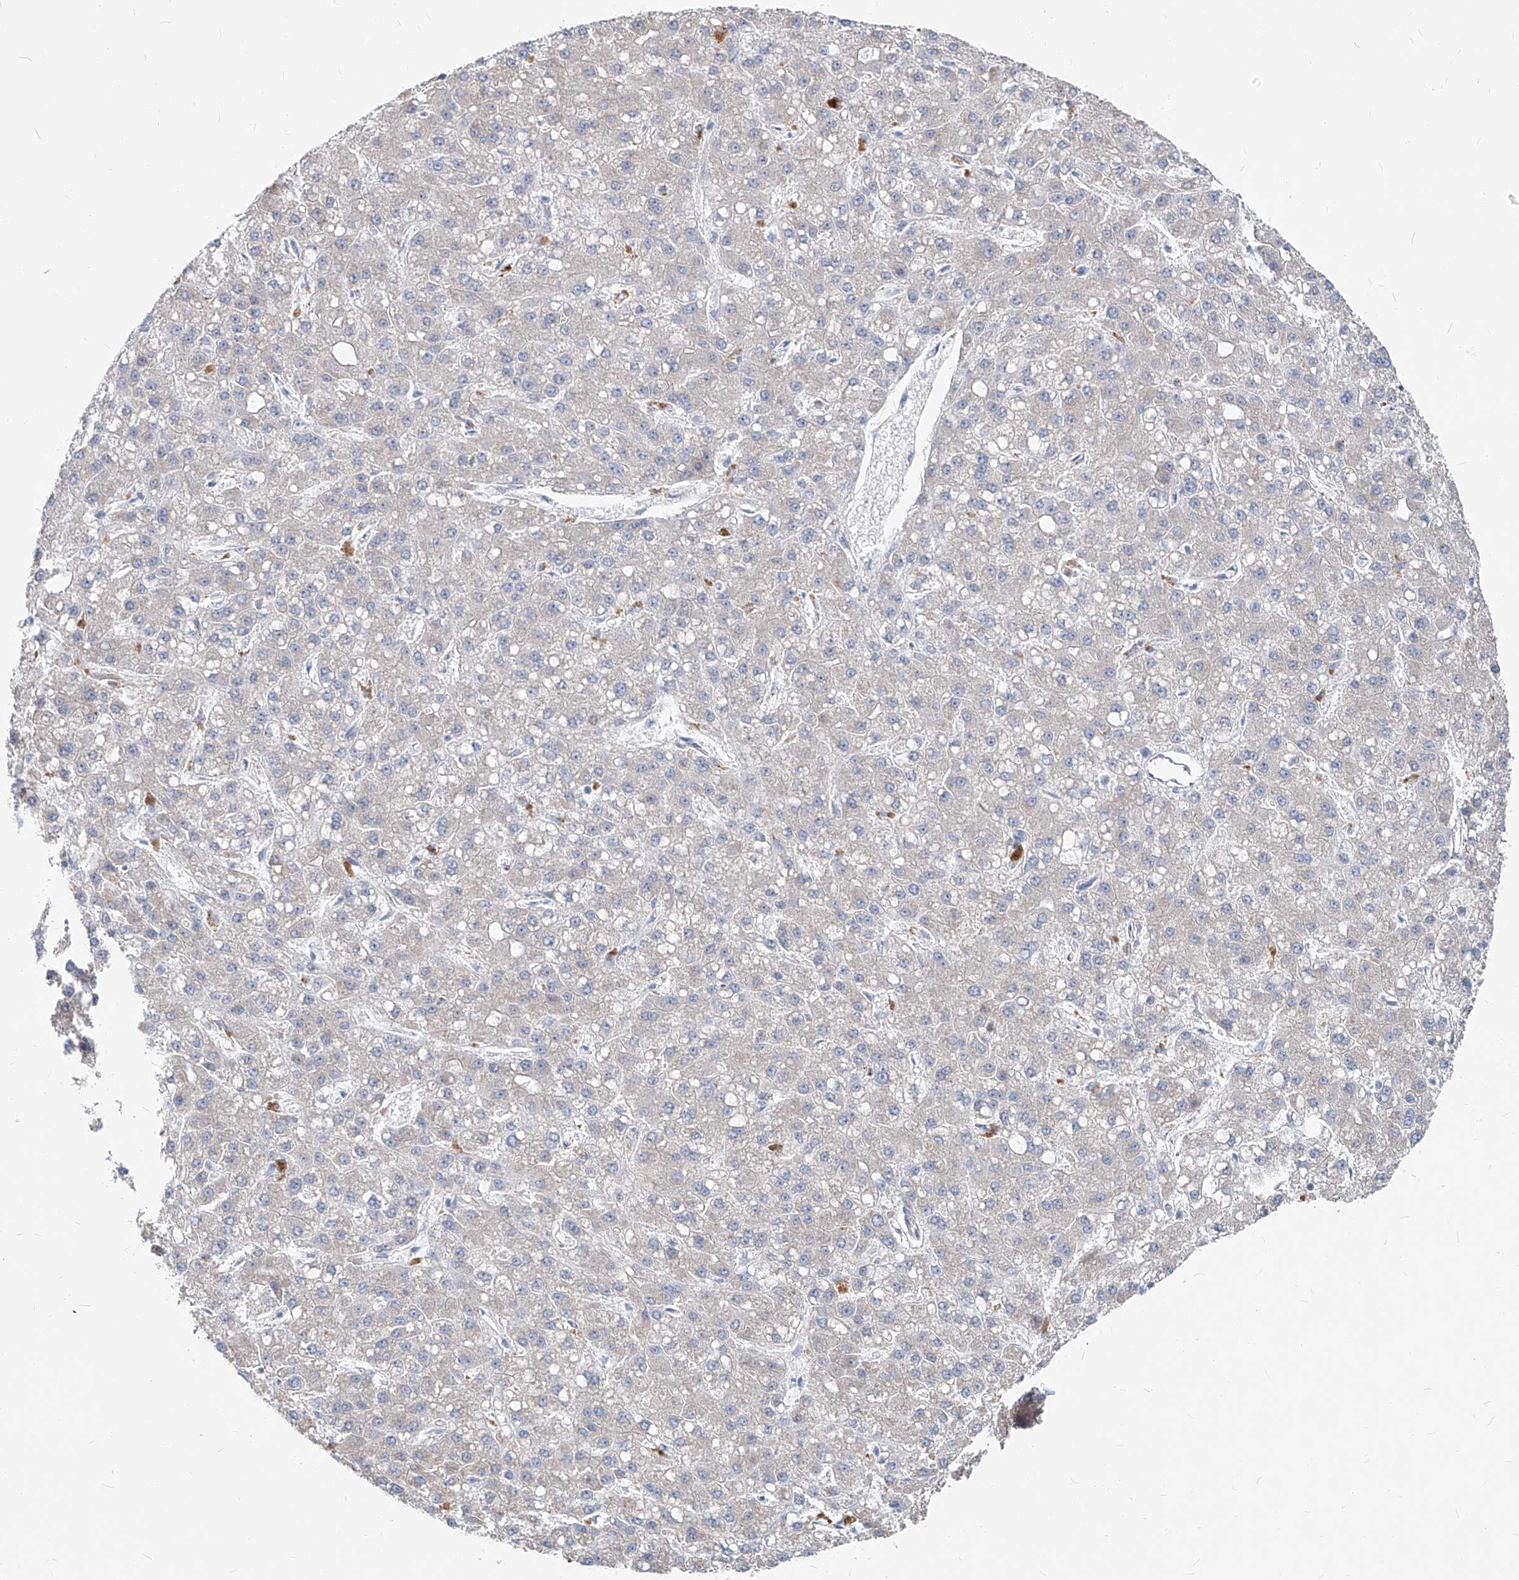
{"staining": {"intensity": "negative", "quantity": "none", "location": "none"}, "tissue": "liver cancer", "cell_type": "Tumor cells", "image_type": "cancer", "snomed": [{"axis": "morphology", "description": "Carcinoma, Hepatocellular, NOS"}, {"axis": "topography", "description": "Liver"}], "caption": "Tumor cells are negative for protein expression in human liver cancer (hepatocellular carcinoma).", "gene": "UFL1", "patient": {"sex": "male", "age": 67}}